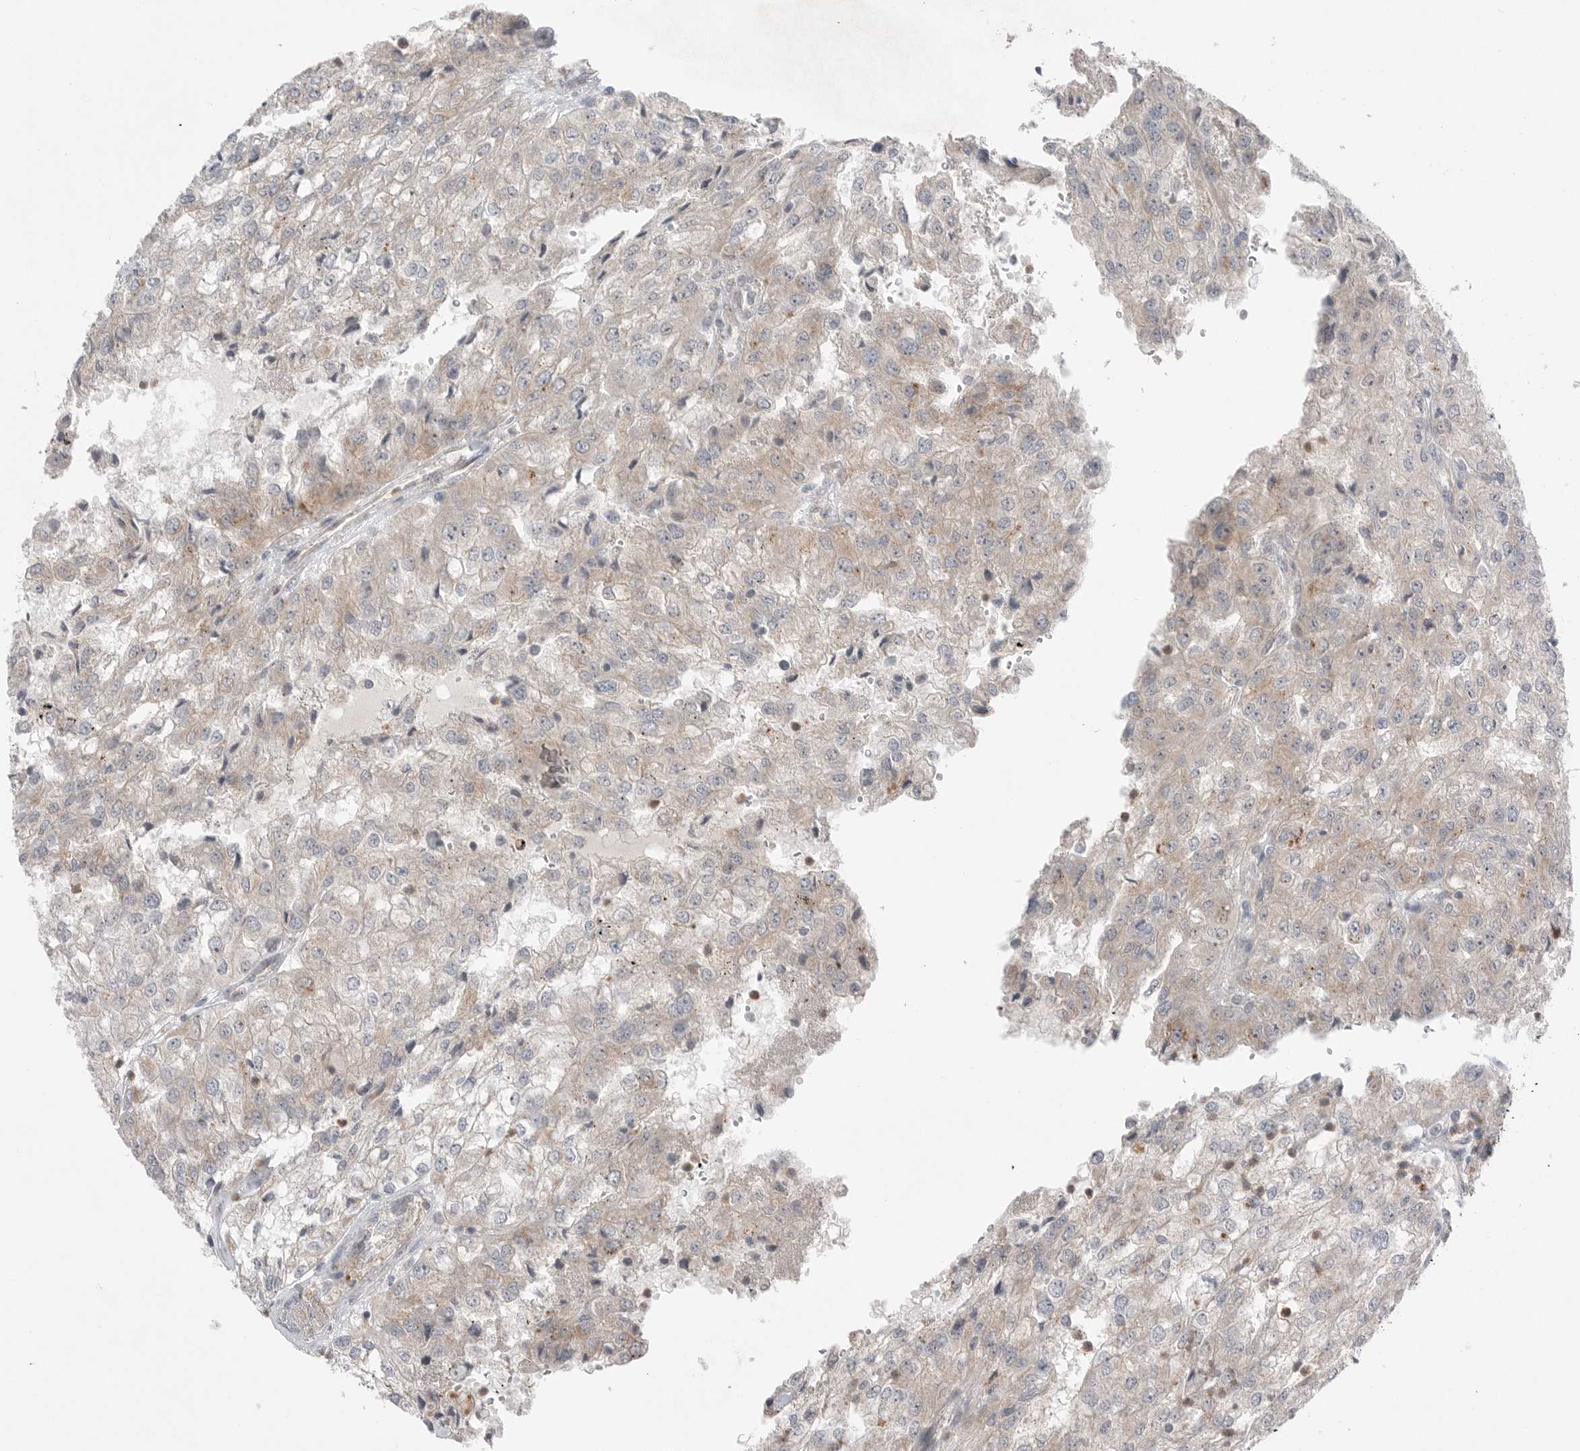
{"staining": {"intensity": "weak", "quantity": "25%-75%", "location": "cytoplasmic/membranous"}, "tissue": "renal cancer", "cell_type": "Tumor cells", "image_type": "cancer", "snomed": [{"axis": "morphology", "description": "Adenocarcinoma, NOS"}, {"axis": "topography", "description": "Kidney"}], "caption": "DAB (3,3'-diaminobenzidine) immunohistochemical staining of human adenocarcinoma (renal) displays weak cytoplasmic/membranous protein positivity in about 25%-75% of tumor cells.", "gene": "NTAQ1", "patient": {"sex": "female", "age": 54}}